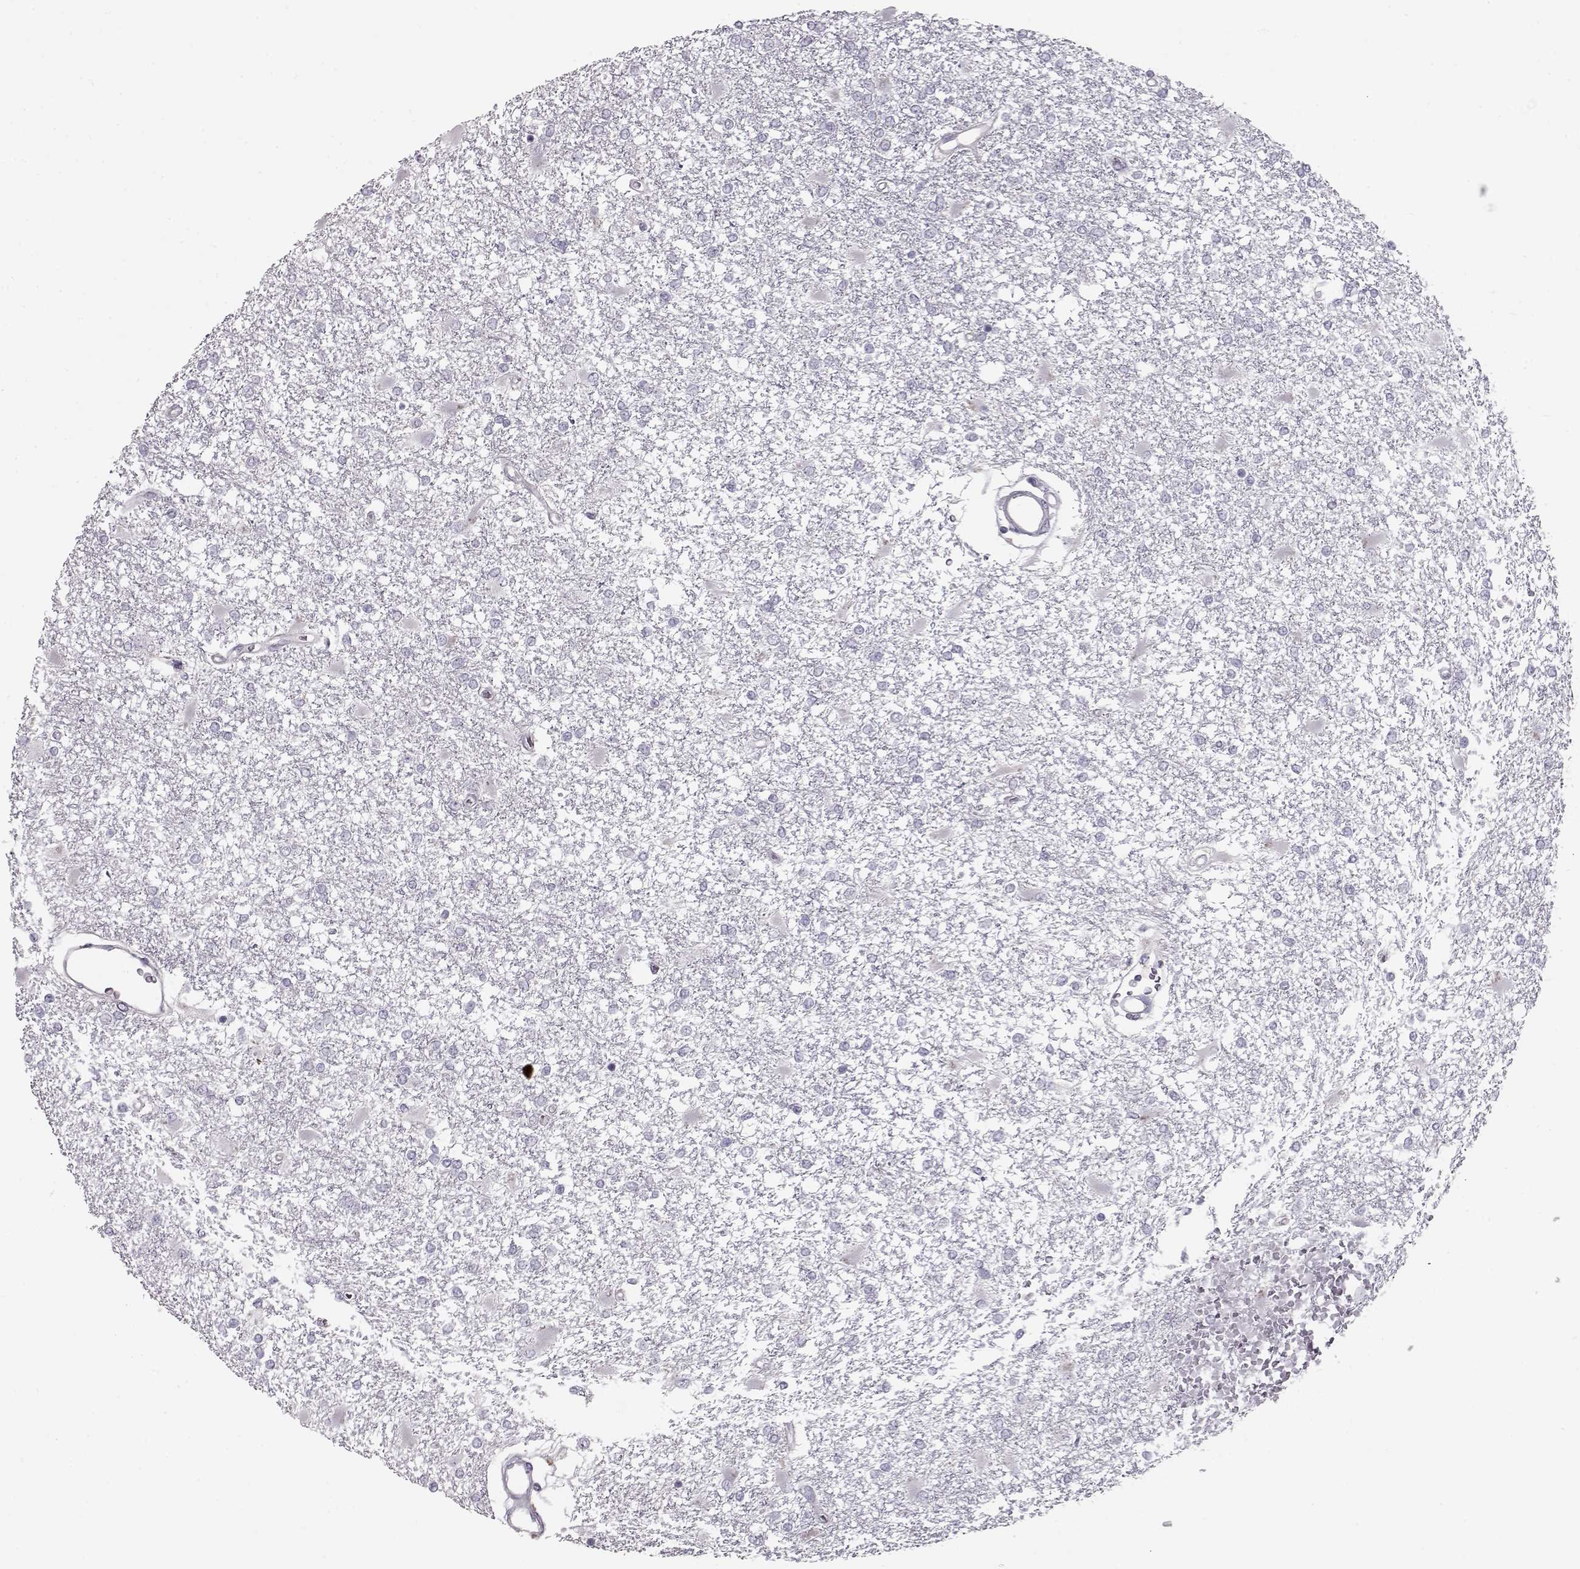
{"staining": {"intensity": "negative", "quantity": "none", "location": "none"}, "tissue": "glioma", "cell_type": "Tumor cells", "image_type": "cancer", "snomed": [{"axis": "morphology", "description": "Glioma, malignant, High grade"}, {"axis": "topography", "description": "Cerebral cortex"}], "caption": "Immunohistochemistry (IHC) of malignant glioma (high-grade) demonstrates no expression in tumor cells.", "gene": "GRK1", "patient": {"sex": "male", "age": 79}}